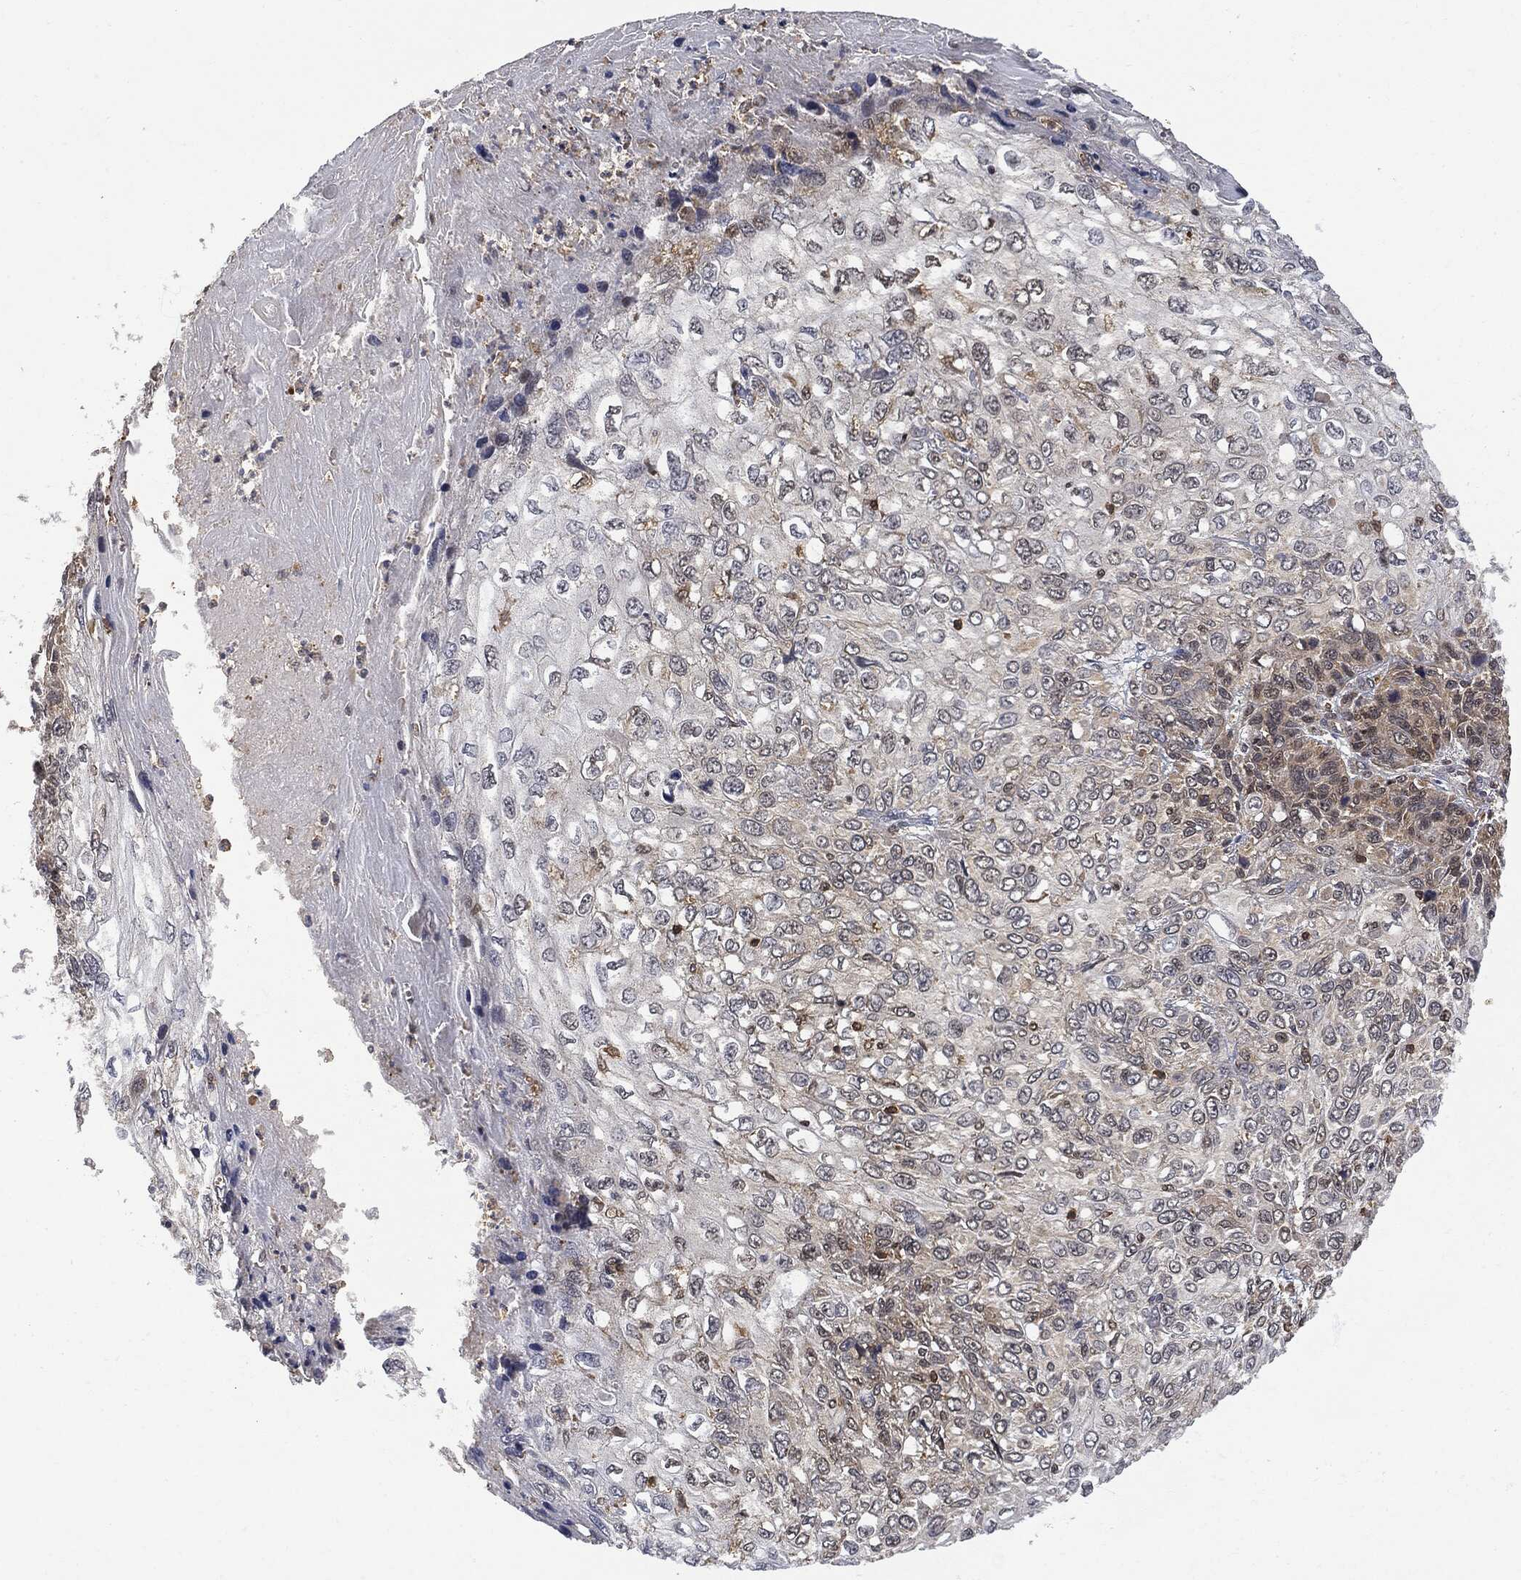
{"staining": {"intensity": "weak", "quantity": "<25%", "location": "cytoplasmic/membranous"}, "tissue": "skin cancer", "cell_type": "Tumor cells", "image_type": "cancer", "snomed": [{"axis": "morphology", "description": "Squamous cell carcinoma, NOS"}, {"axis": "topography", "description": "Skin"}], "caption": "Immunohistochemistry (IHC) micrograph of skin cancer (squamous cell carcinoma) stained for a protein (brown), which displays no positivity in tumor cells.", "gene": "PSMB10", "patient": {"sex": "male", "age": 92}}